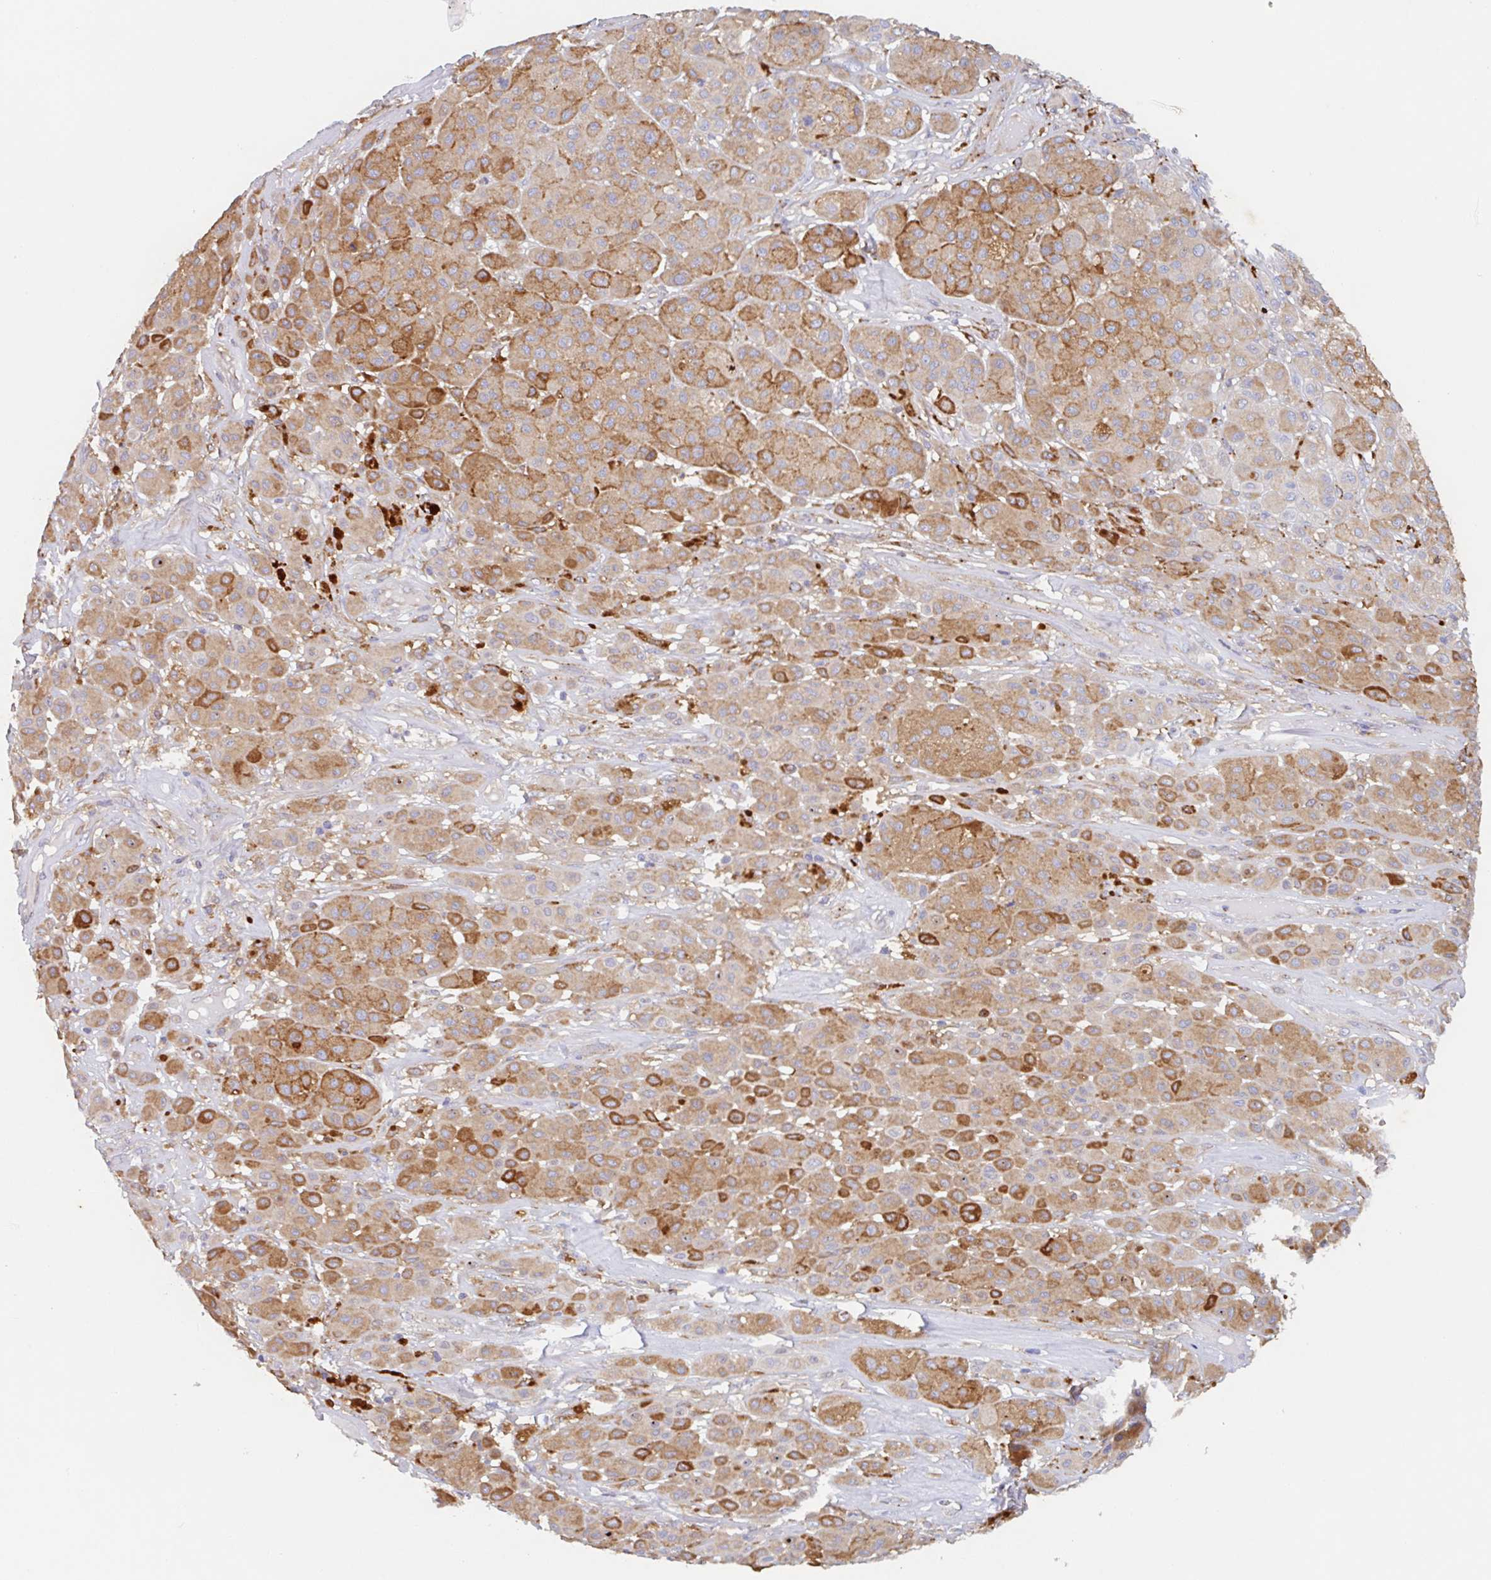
{"staining": {"intensity": "moderate", "quantity": ">75%", "location": "cytoplasmic/membranous"}, "tissue": "melanoma", "cell_type": "Tumor cells", "image_type": "cancer", "snomed": [{"axis": "morphology", "description": "Malignant melanoma, Metastatic site"}, {"axis": "topography", "description": "Smooth muscle"}], "caption": "Protein staining demonstrates moderate cytoplasmic/membranous positivity in about >75% of tumor cells in melanoma.", "gene": "MANBA", "patient": {"sex": "male", "age": 41}}